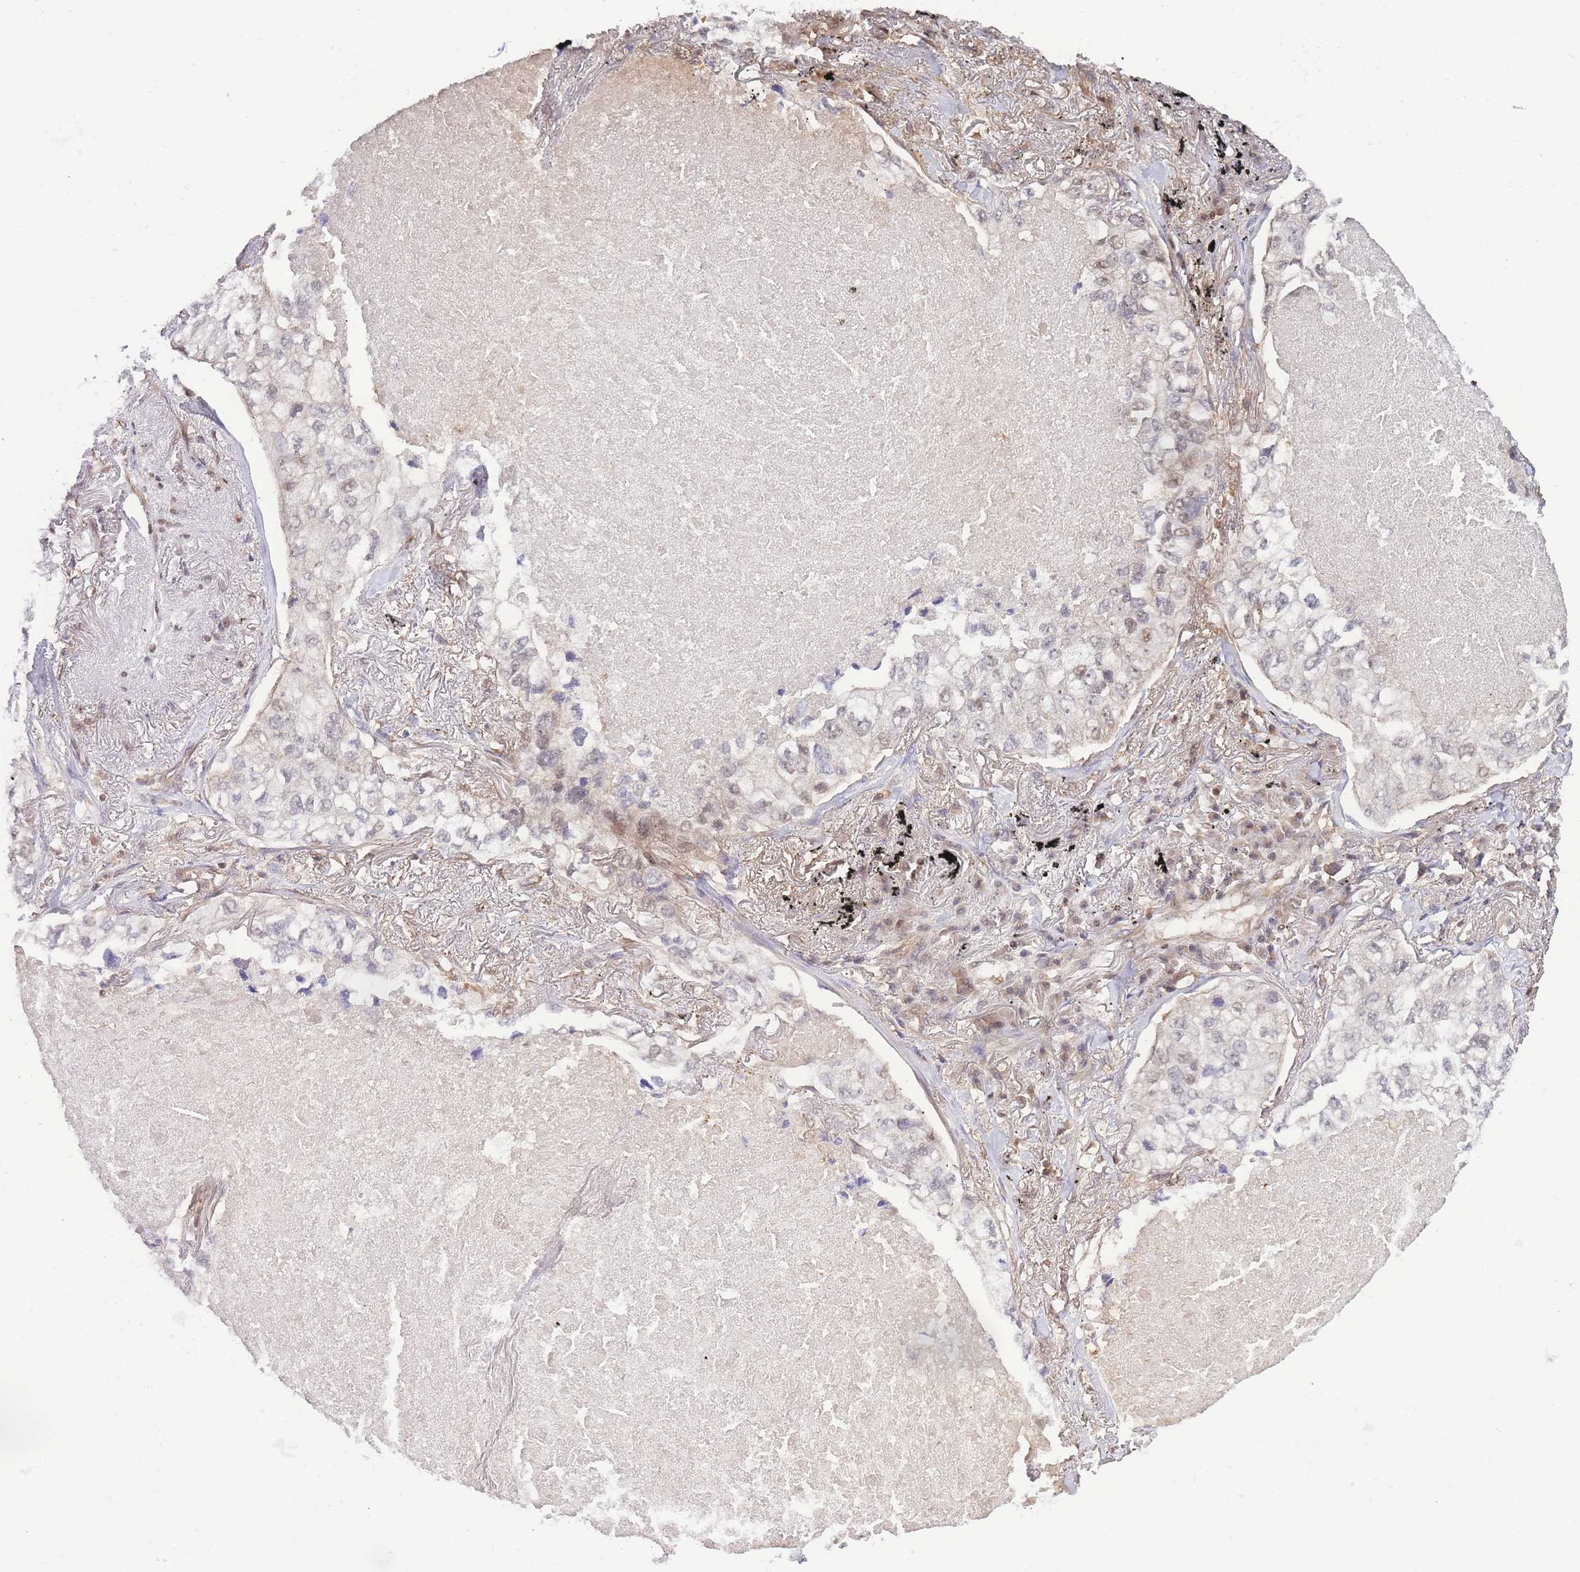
{"staining": {"intensity": "weak", "quantity": "<25%", "location": "nuclear"}, "tissue": "lung cancer", "cell_type": "Tumor cells", "image_type": "cancer", "snomed": [{"axis": "morphology", "description": "Adenocarcinoma, NOS"}, {"axis": "topography", "description": "Lung"}], "caption": "This photomicrograph is of lung cancer (adenocarcinoma) stained with IHC to label a protein in brown with the nuclei are counter-stained blue. There is no positivity in tumor cells. The staining is performed using DAB (3,3'-diaminobenzidine) brown chromogen with nuclei counter-stained in using hematoxylin.", "gene": "KIAA1191", "patient": {"sex": "male", "age": 65}}